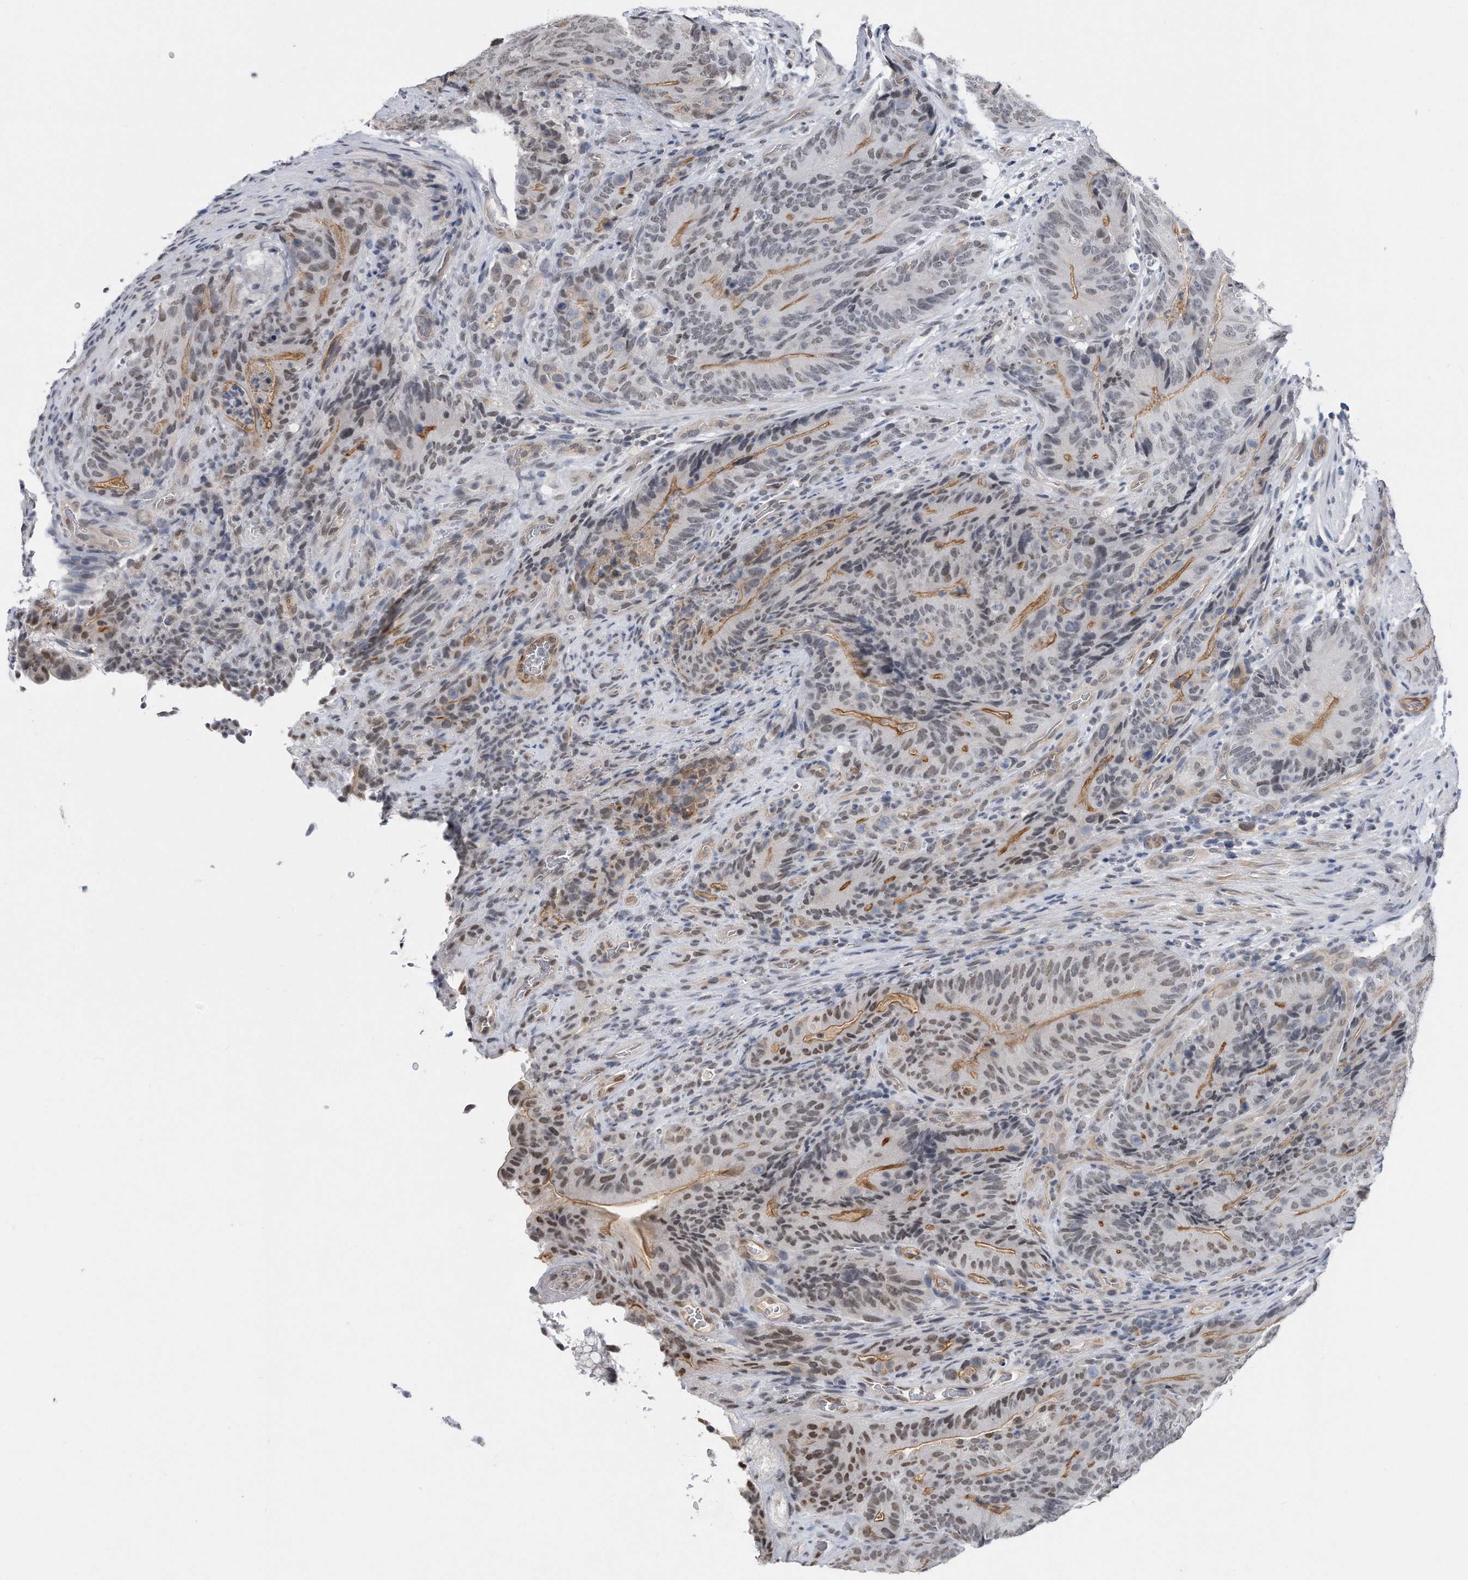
{"staining": {"intensity": "weak", "quantity": "25%-75%", "location": "nuclear"}, "tissue": "colorectal cancer", "cell_type": "Tumor cells", "image_type": "cancer", "snomed": [{"axis": "morphology", "description": "Normal tissue, NOS"}, {"axis": "topography", "description": "Colon"}], "caption": "A low amount of weak nuclear positivity is appreciated in about 25%-75% of tumor cells in colorectal cancer tissue.", "gene": "TP53INP1", "patient": {"sex": "female", "age": 82}}